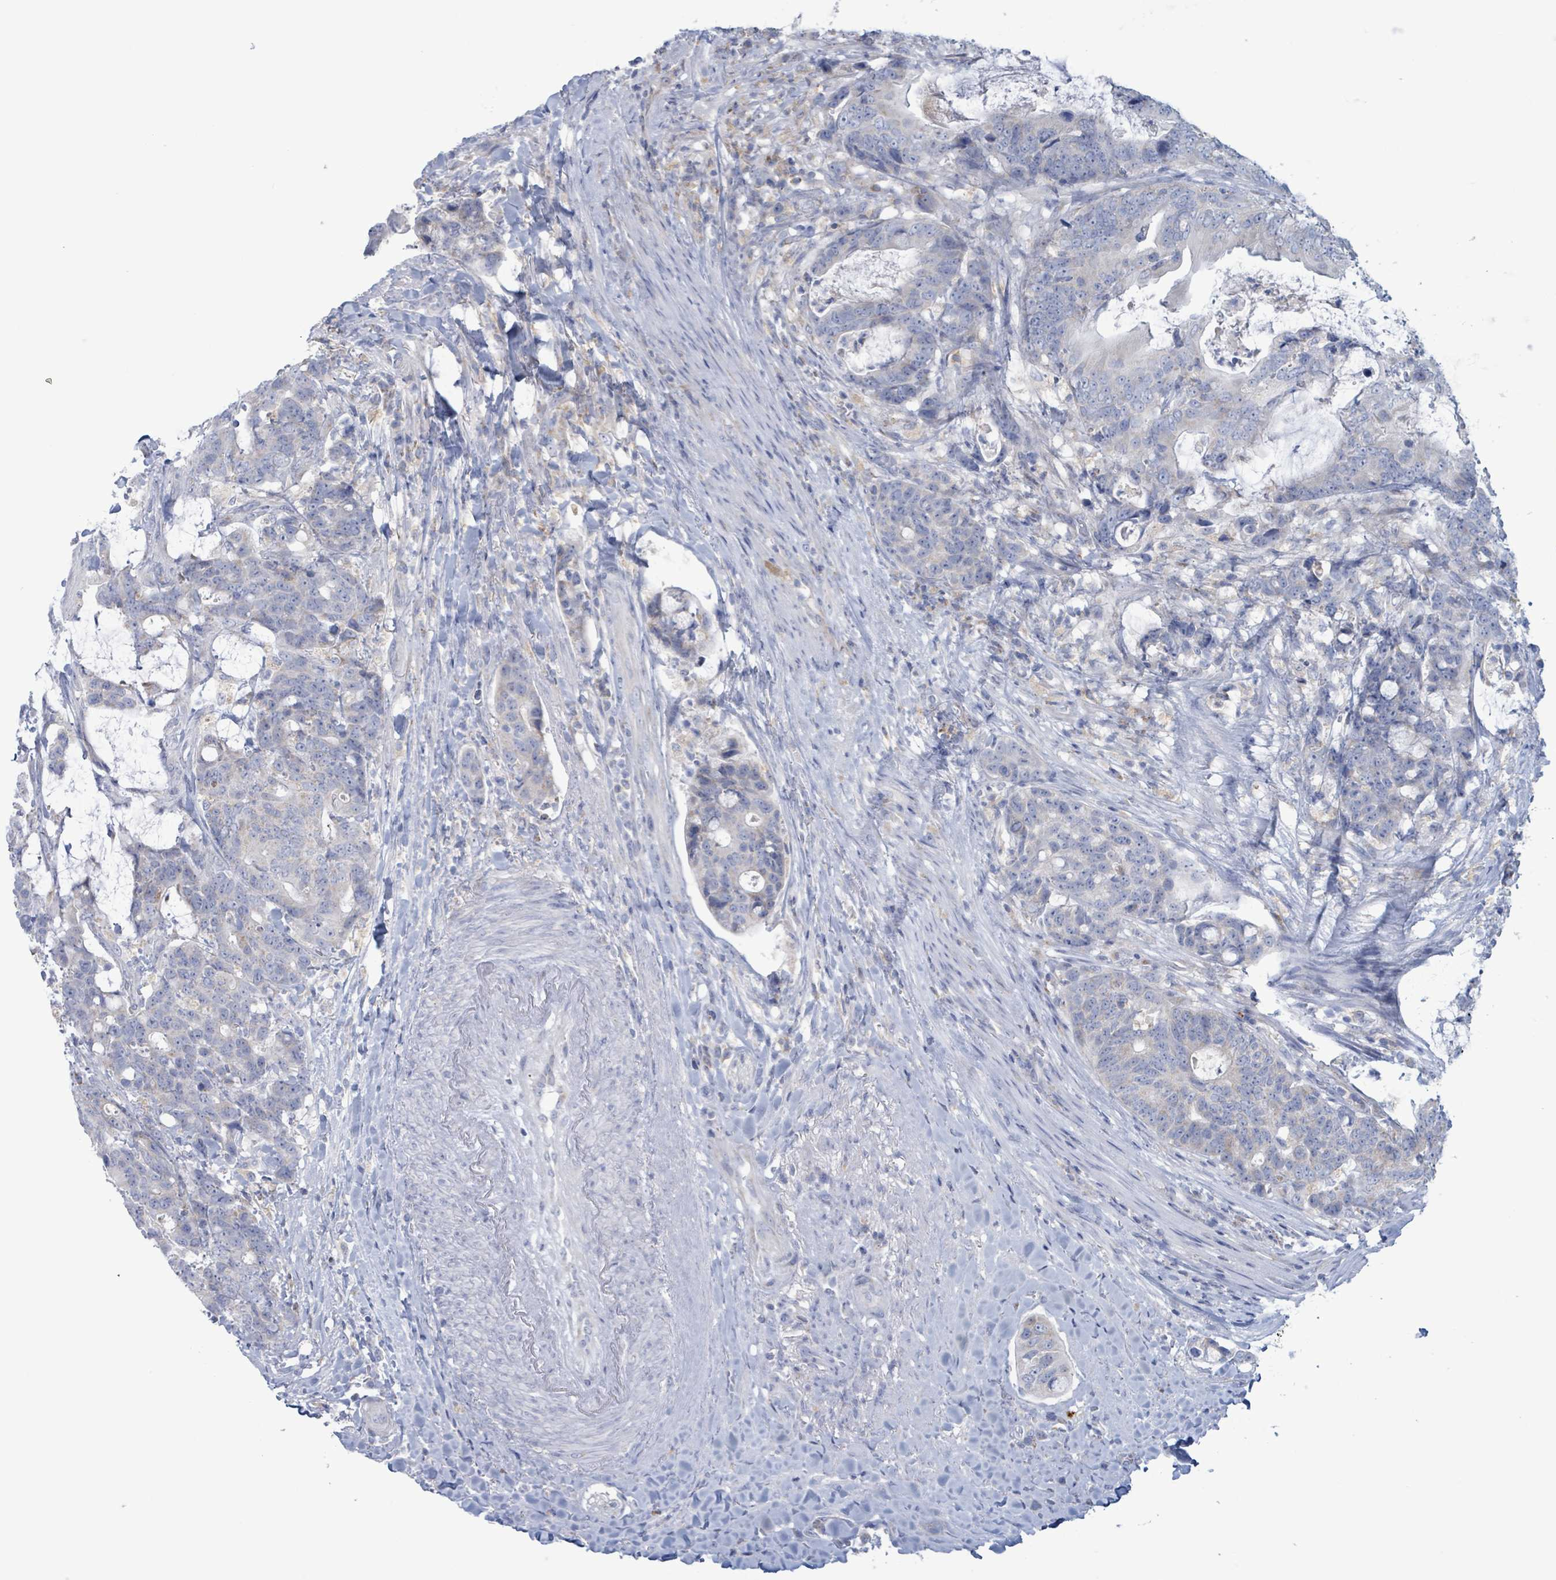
{"staining": {"intensity": "negative", "quantity": "none", "location": "none"}, "tissue": "colorectal cancer", "cell_type": "Tumor cells", "image_type": "cancer", "snomed": [{"axis": "morphology", "description": "Adenocarcinoma, NOS"}, {"axis": "topography", "description": "Colon"}], "caption": "Immunohistochemistry (IHC) histopathology image of colorectal adenocarcinoma stained for a protein (brown), which exhibits no staining in tumor cells. (DAB immunohistochemistry with hematoxylin counter stain).", "gene": "AKR1C4", "patient": {"sex": "female", "age": 82}}